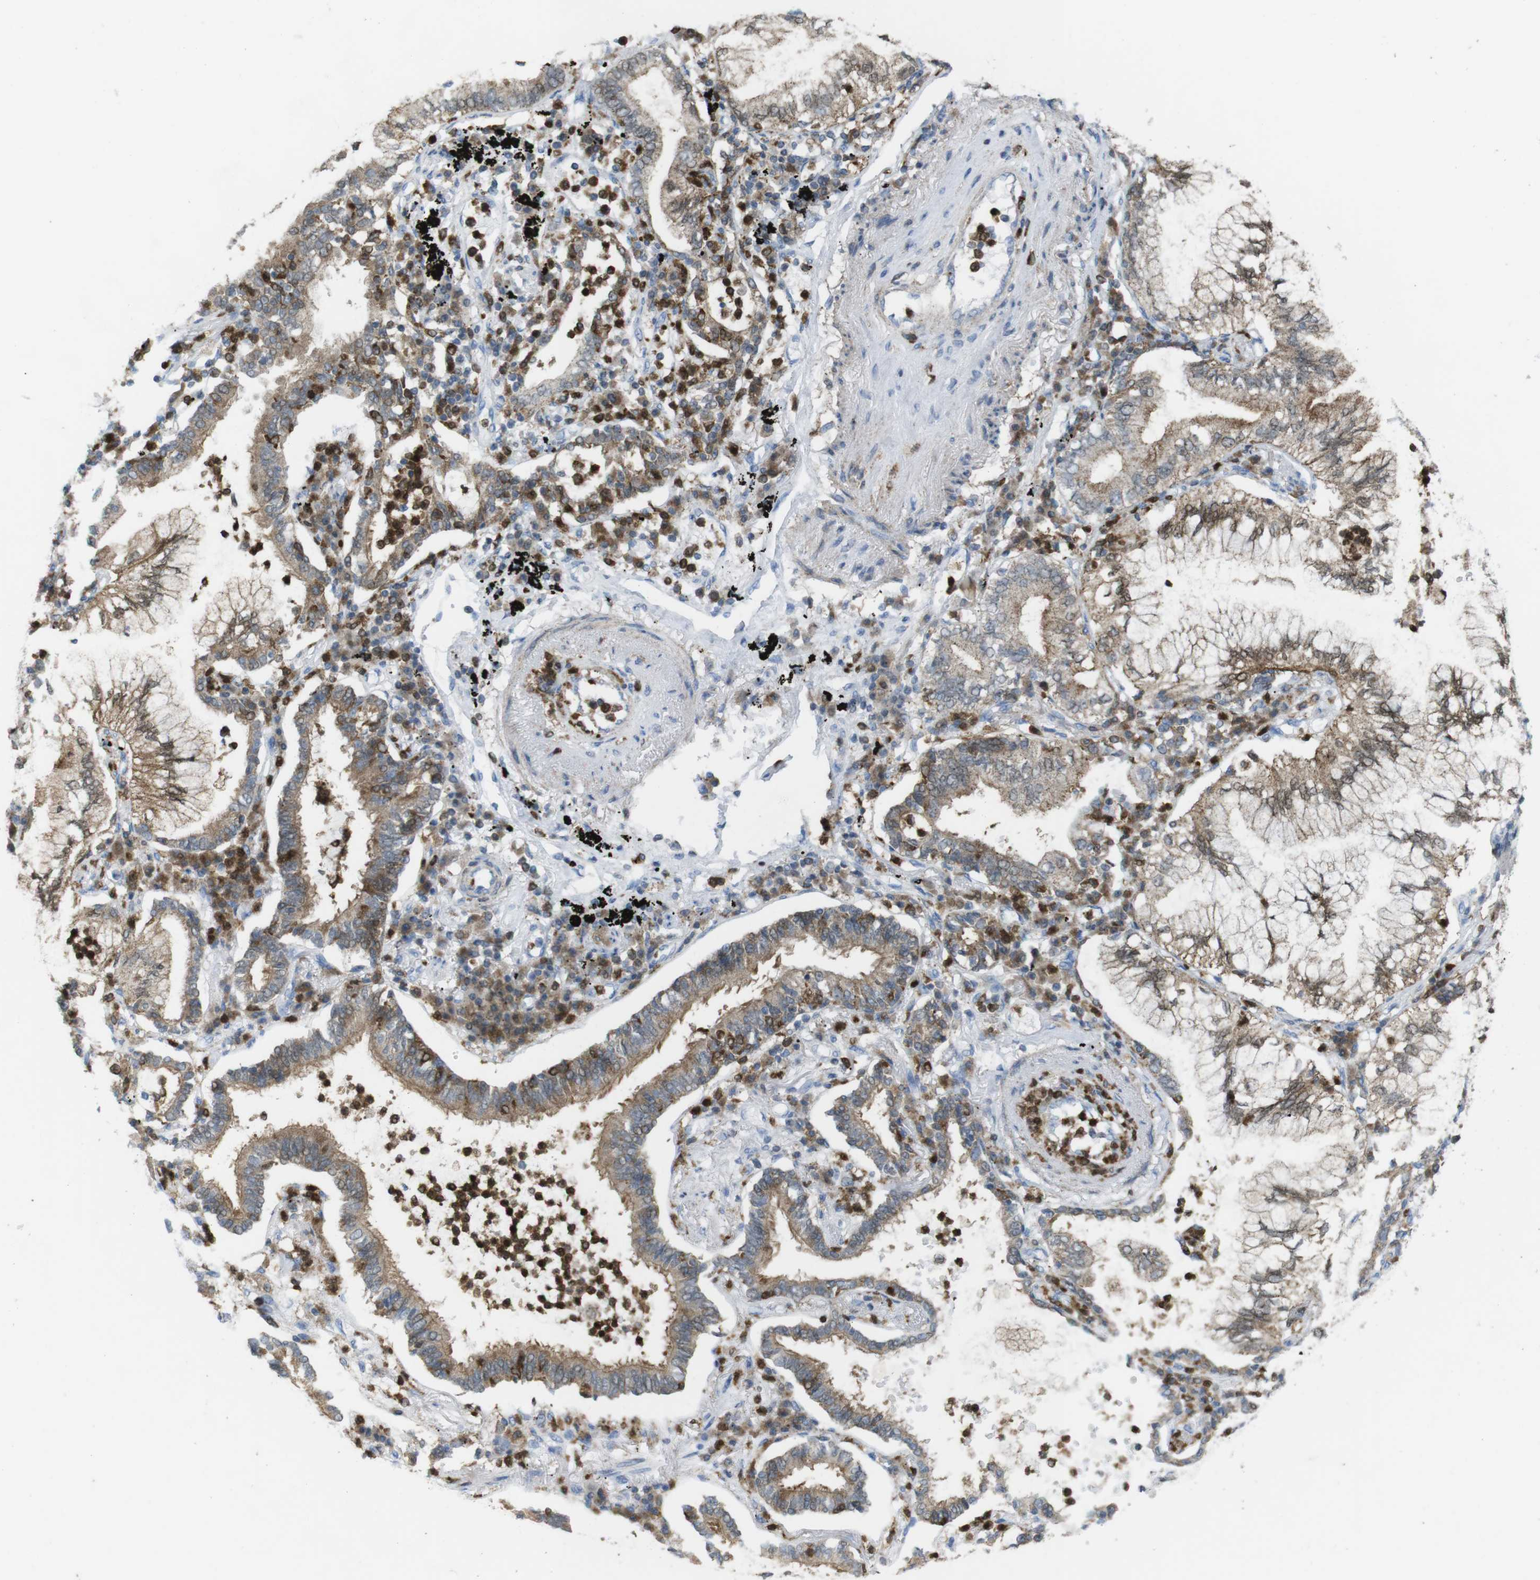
{"staining": {"intensity": "moderate", "quantity": "25%-75%", "location": "cytoplasmic/membranous"}, "tissue": "lung cancer", "cell_type": "Tumor cells", "image_type": "cancer", "snomed": [{"axis": "morphology", "description": "Normal tissue, NOS"}, {"axis": "morphology", "description": "Adenocarcinoma, NOS"}, {"axis": "topography", "description": "Bronchus"}, {"axis": "topography", "description": "Lung"}], "caption": "The photomicrograph demonstrates staining of lung cancer (adenocarcinoma), revealing moderate cytoplasmic/membranous protein staining (brown color) within tumor cells. The protein of interest is stained brown, and the nuclei are stained in blue (DAB IHC with brightfield microscopy, high magnification).", "gene": "PRKCD", "patient": {"sex": "female", "age": 70}}